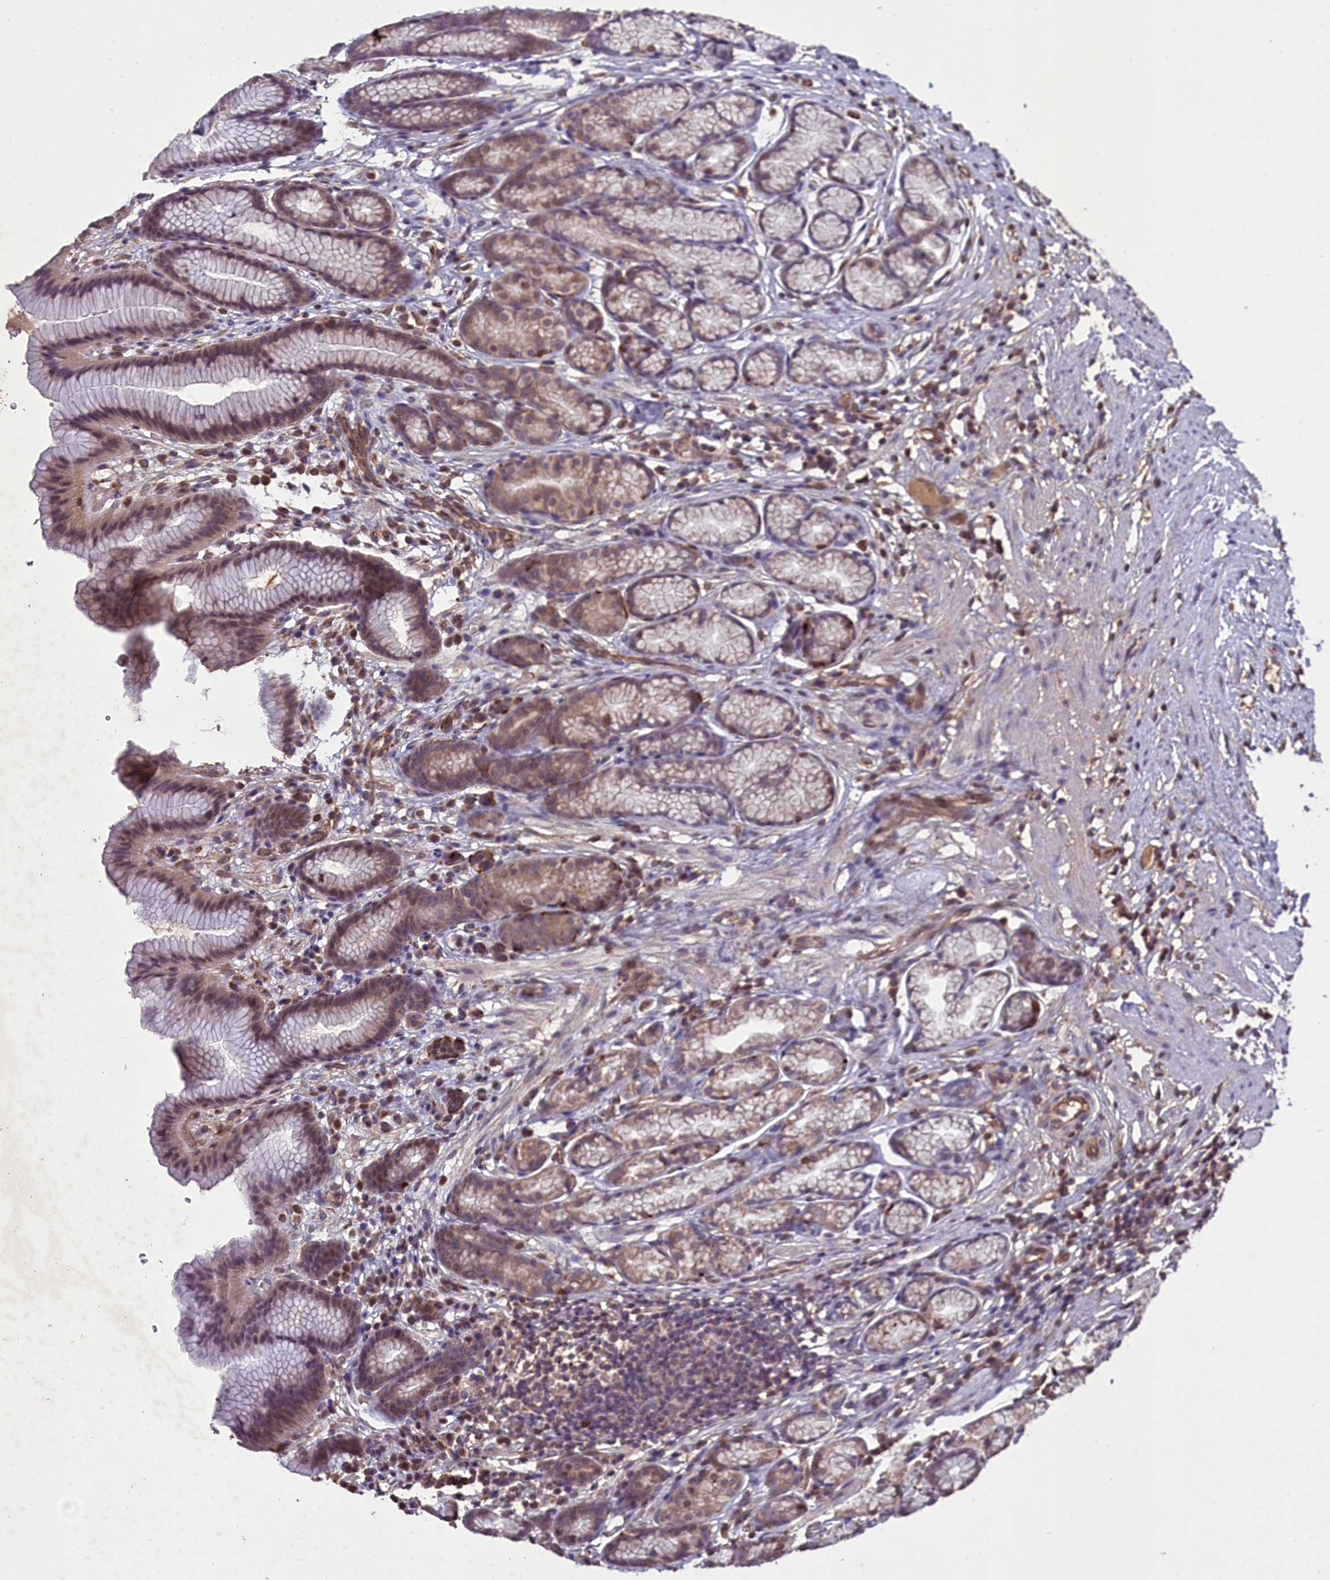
{"staining": {"intensity": "moderate", "quantity": "25%-75%", "location": "cytoplasmic/membranous,nuclear"}, "tissue": "stomach", "cell_type": "Glandular cells", "image_type": "normal", "snomed": [{"axis": "morphology", "description": "Normal tissue, NOS"}, {"axis": "topography", "description": "Stomach"}], "caption": "Brown immunohistochemical staining in benign stomach reveals moderate cytoplasmic/membranous,nuclear expression in about 25%-75% of glandular cells.", "gene": "CLRN2", "patient": {"sex": "male", "age": 42}}